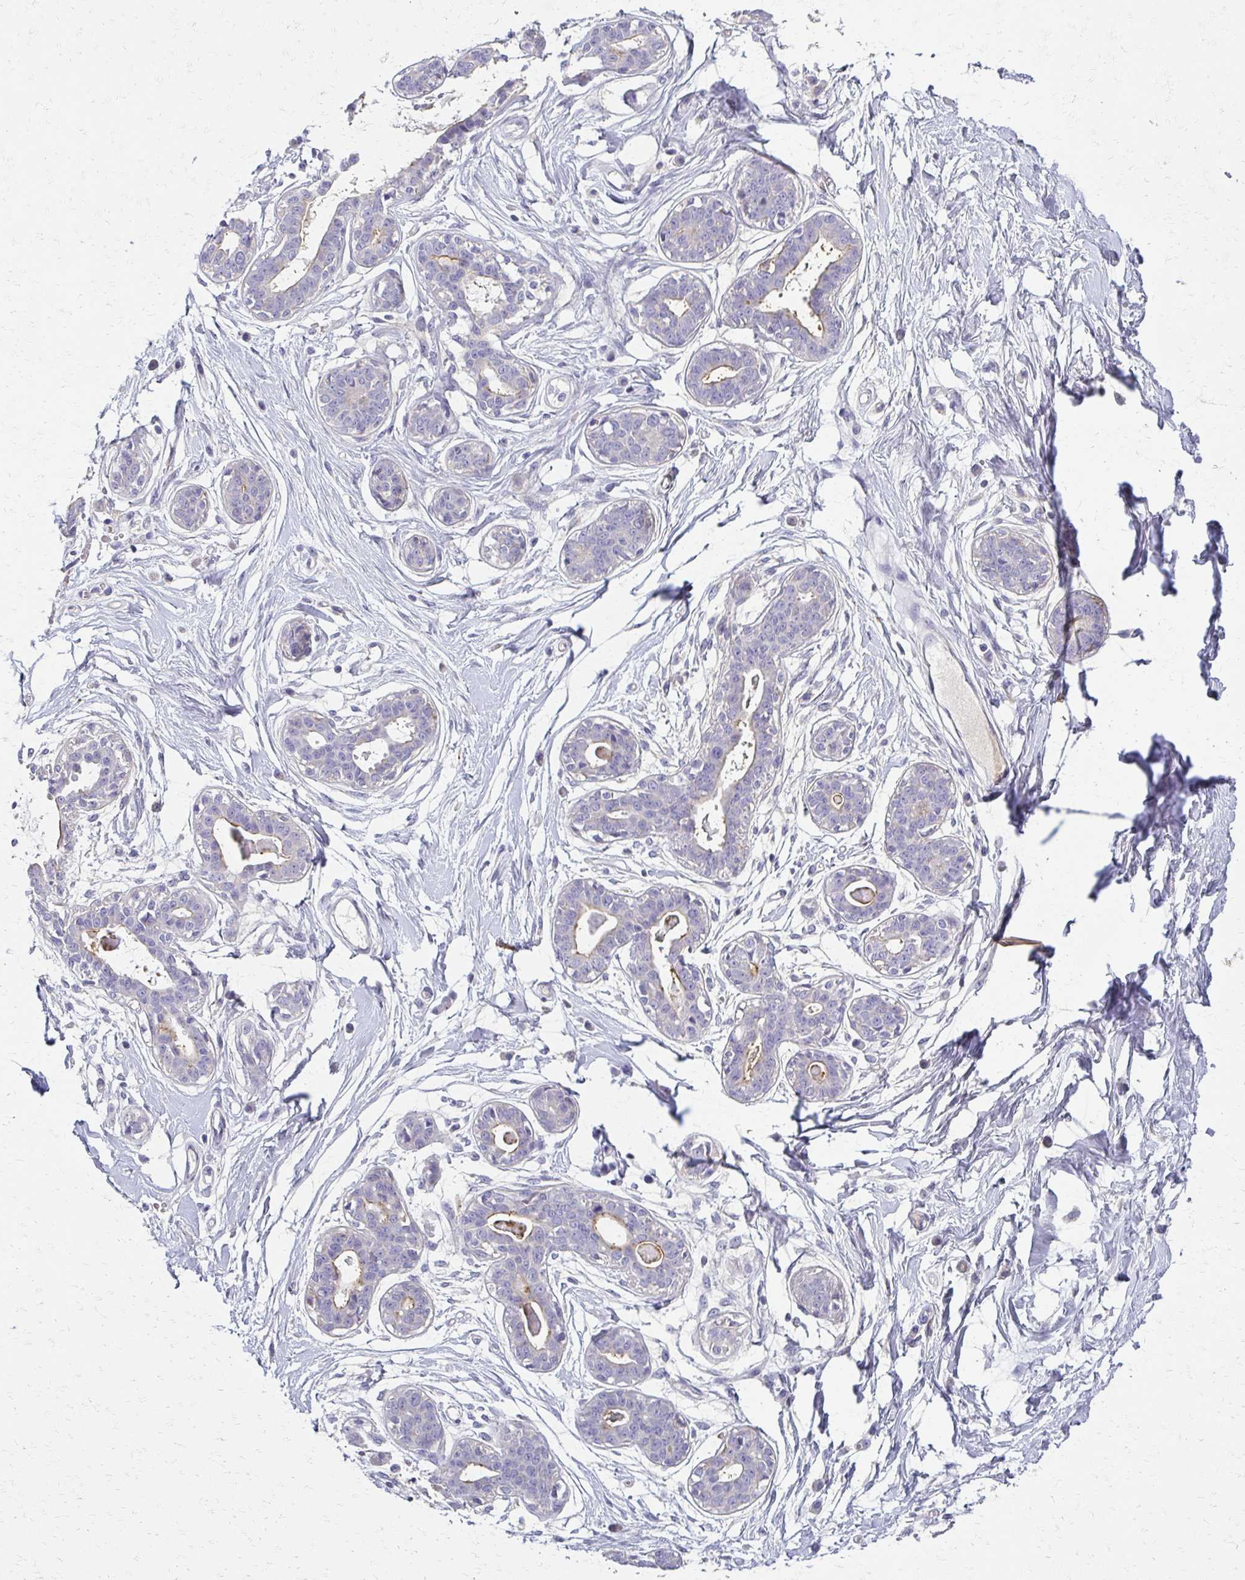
{"staining": {"intensity": "negative", "quantity": "none", "location": "none"}, "tissue": "breast", "cell_type": "Adipocytes", "image_type": "normal", "snomed": [{"axis": "morphology", "description": "Normal tissue, NOS"}, {"axis": "topography", "description": "Breast"}], "caption": "A high-resolution micrograph shows immunohistochemistry (IHC) staining of benign breast, which shows no significant positivity in adipocytes. Brightfield microscopy of immunohistochemistry (IHC) stained with DAB (3,3'-diaminobenzidine) (brown) and hematoxylin (blue), captured at high magnification.", "gene": "BBS12", "patient": {"sex": "female", "age": 45}}